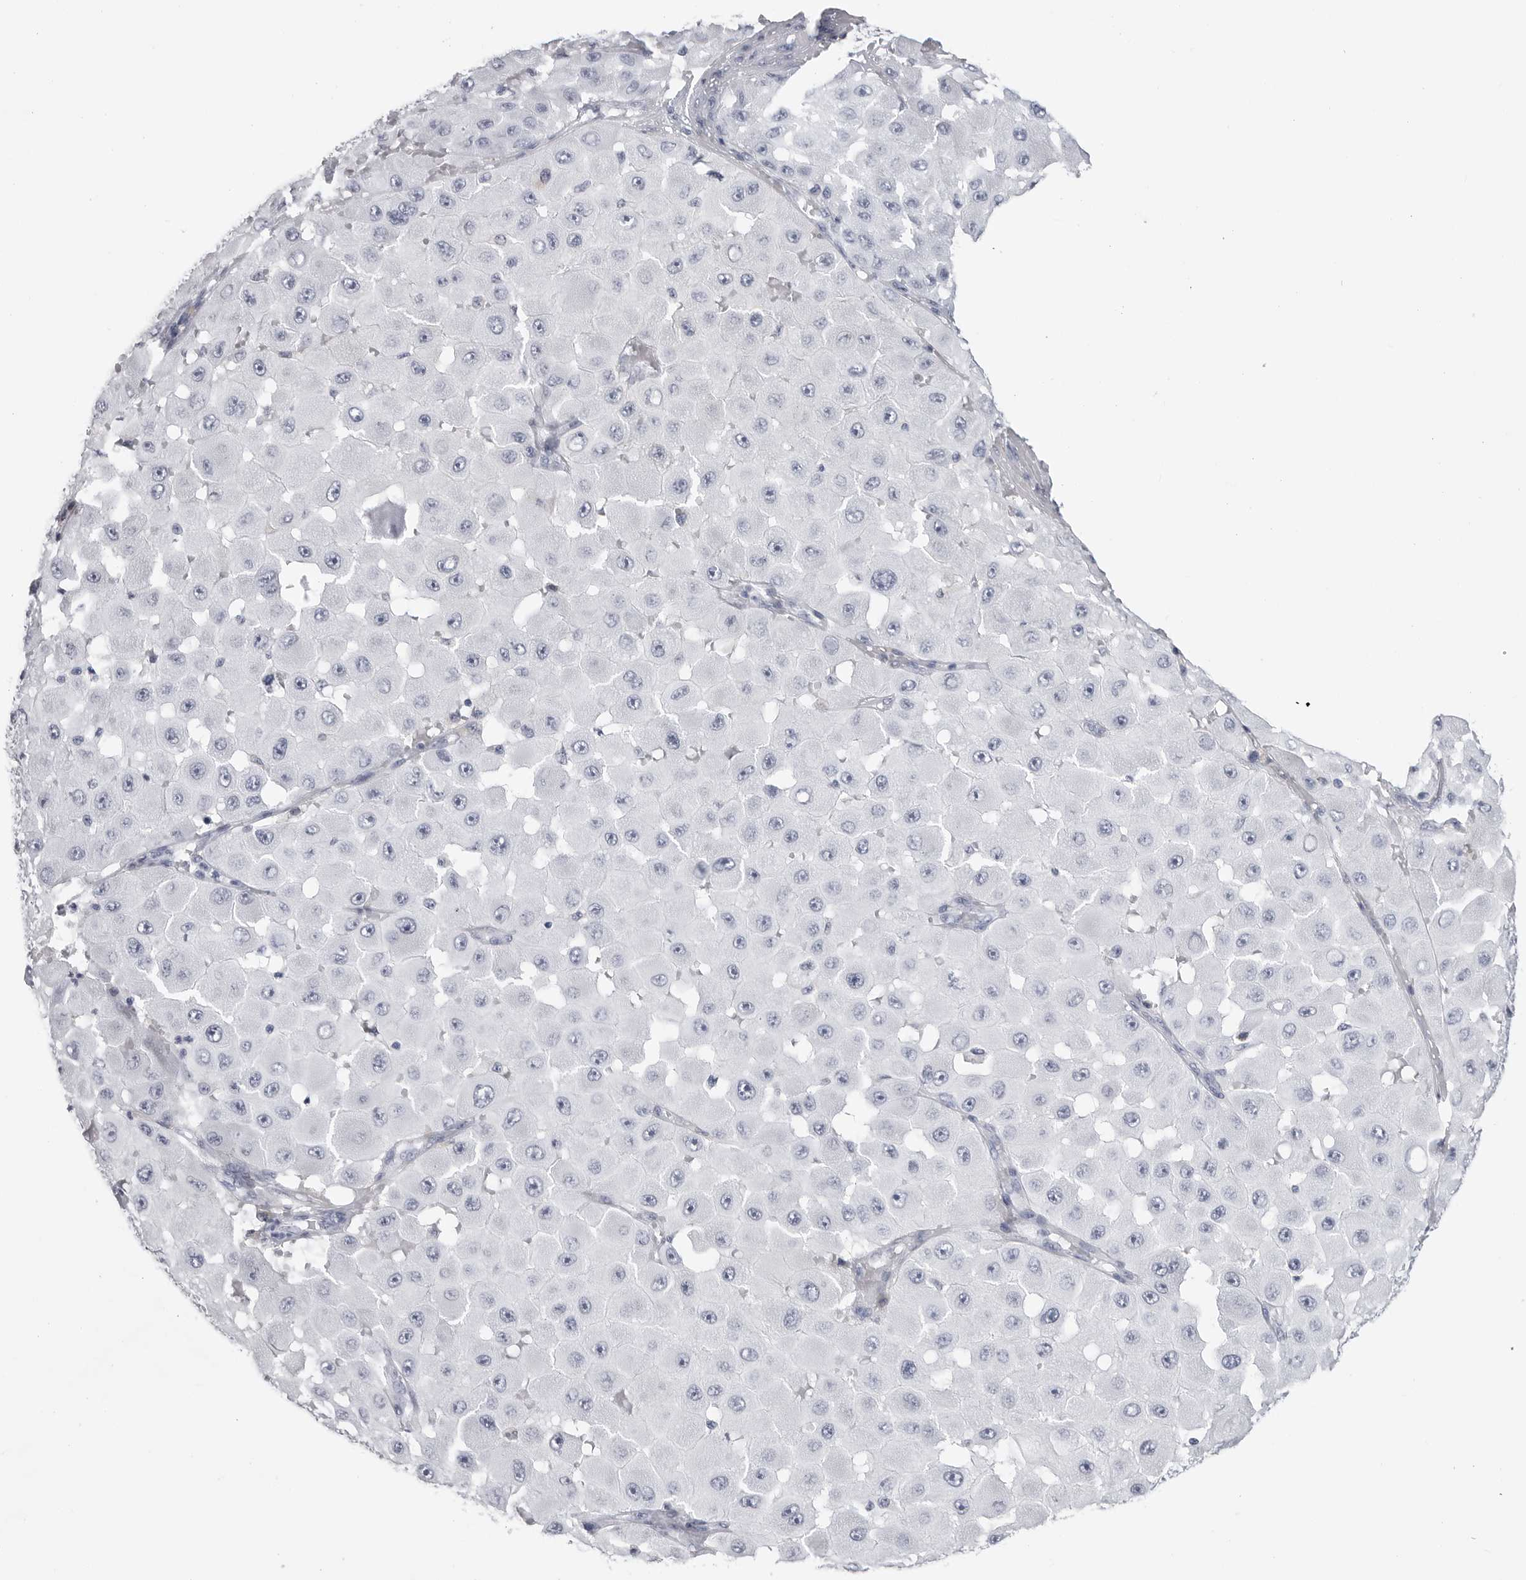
{"staining": {"intensity": "negative", "quantity": "none", "location": "none"}, "tissue": "melanoma", "cell_type": "Tumor cells", "image_type": "cancer", "snomed": [{"axis": "morphology", "description": "Malignant melanoma, NOS"}, {"axis": "topography", "description": "Skin"}], "caption": "Tumor cells show no significant protein staining in melanoma.", "gene": "CSH1", "patient": {"sex": "female", "age": 81}}